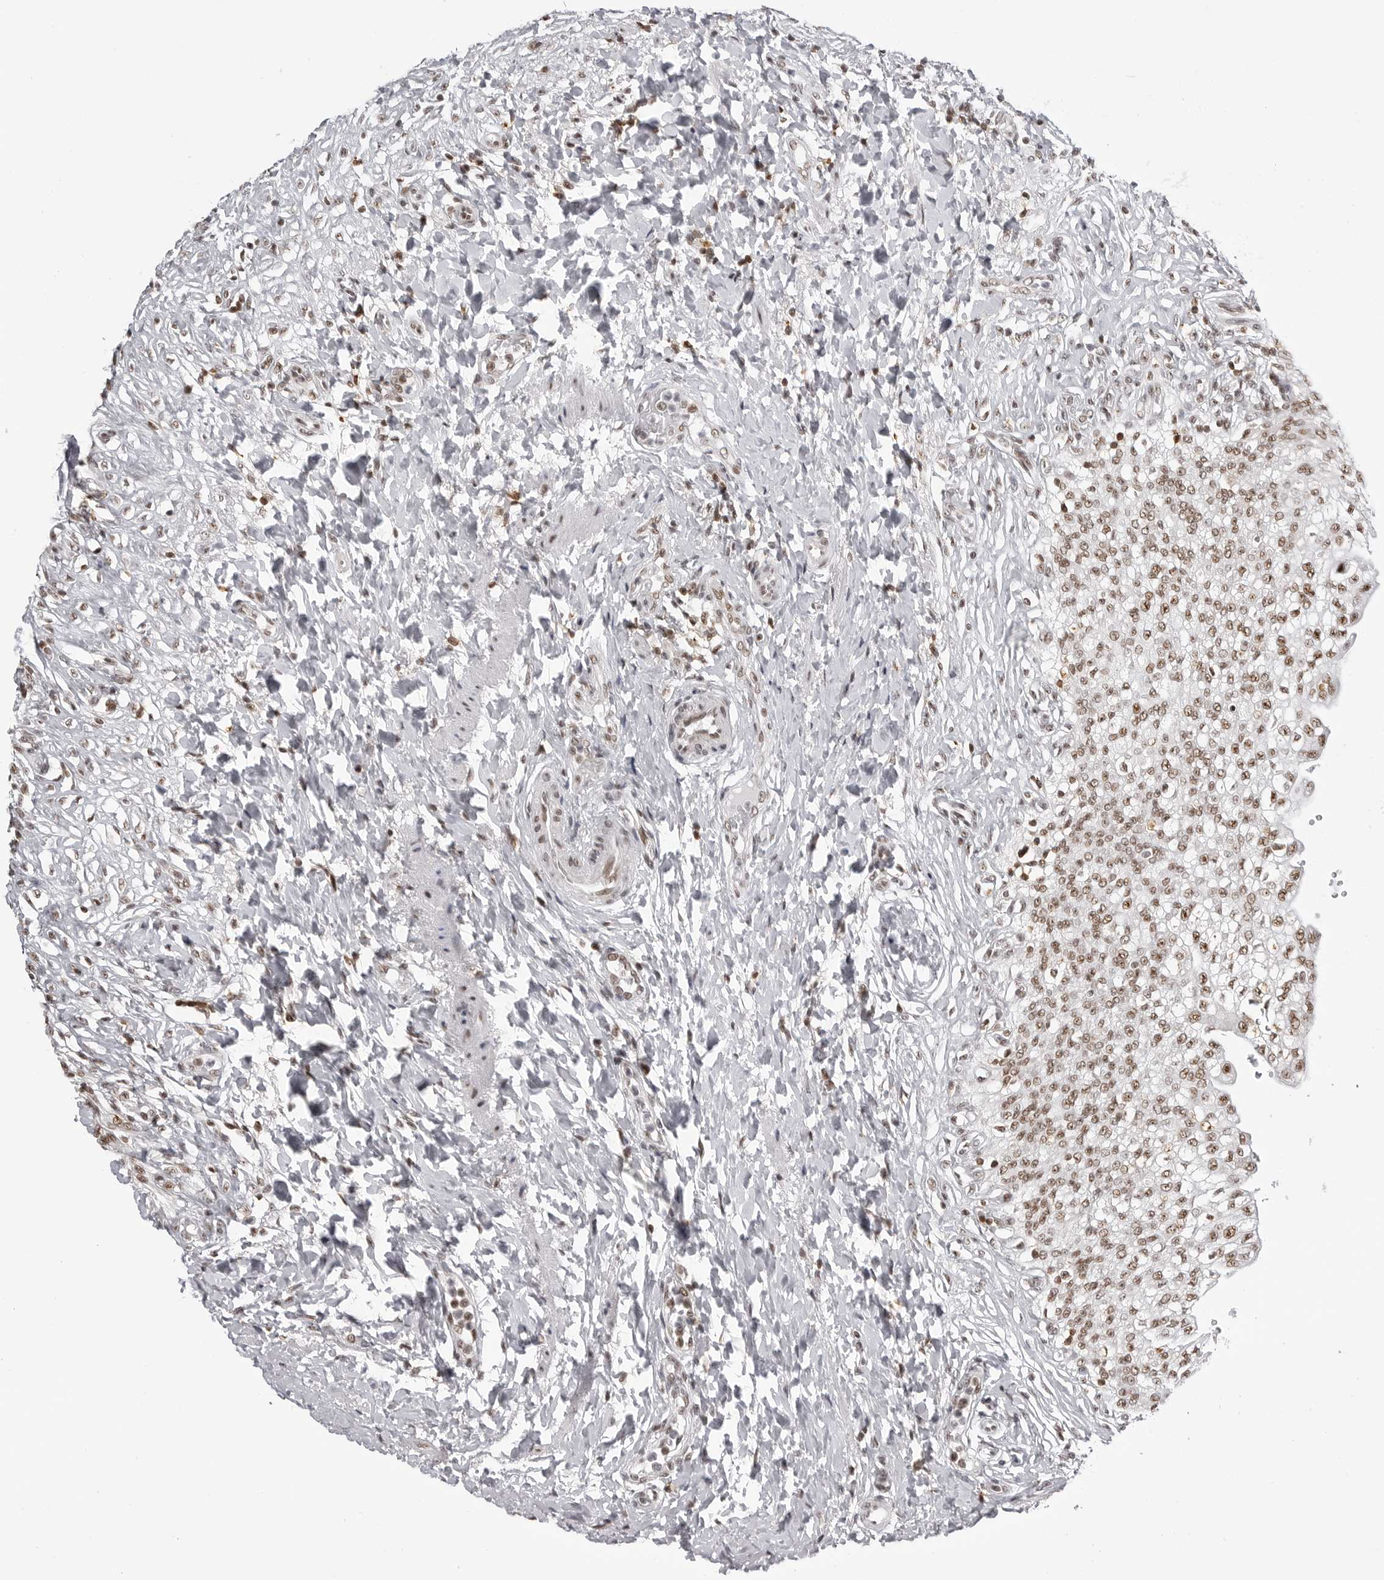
{"staining": {"intensity": "moderate", "quantity": ">75%", "location": "nuclear"}, "tissue": "urinary bladder", "cell_type": "Urothelial cells", "image_type": "normal", "snomed": [{"axis": "morphology", "description": "Urothelial carcinoma, High grade"}, {"axis": "topography", "description": "Urinary bladder"}], "caption": "DAB immunohistochemical staining of unremarkable urinary bladder reveals moderate nuclear protein staining in about >75% of urothelial cells.", "gene": "WRAP53", "patient": {"sex": "male", "age": 46}}